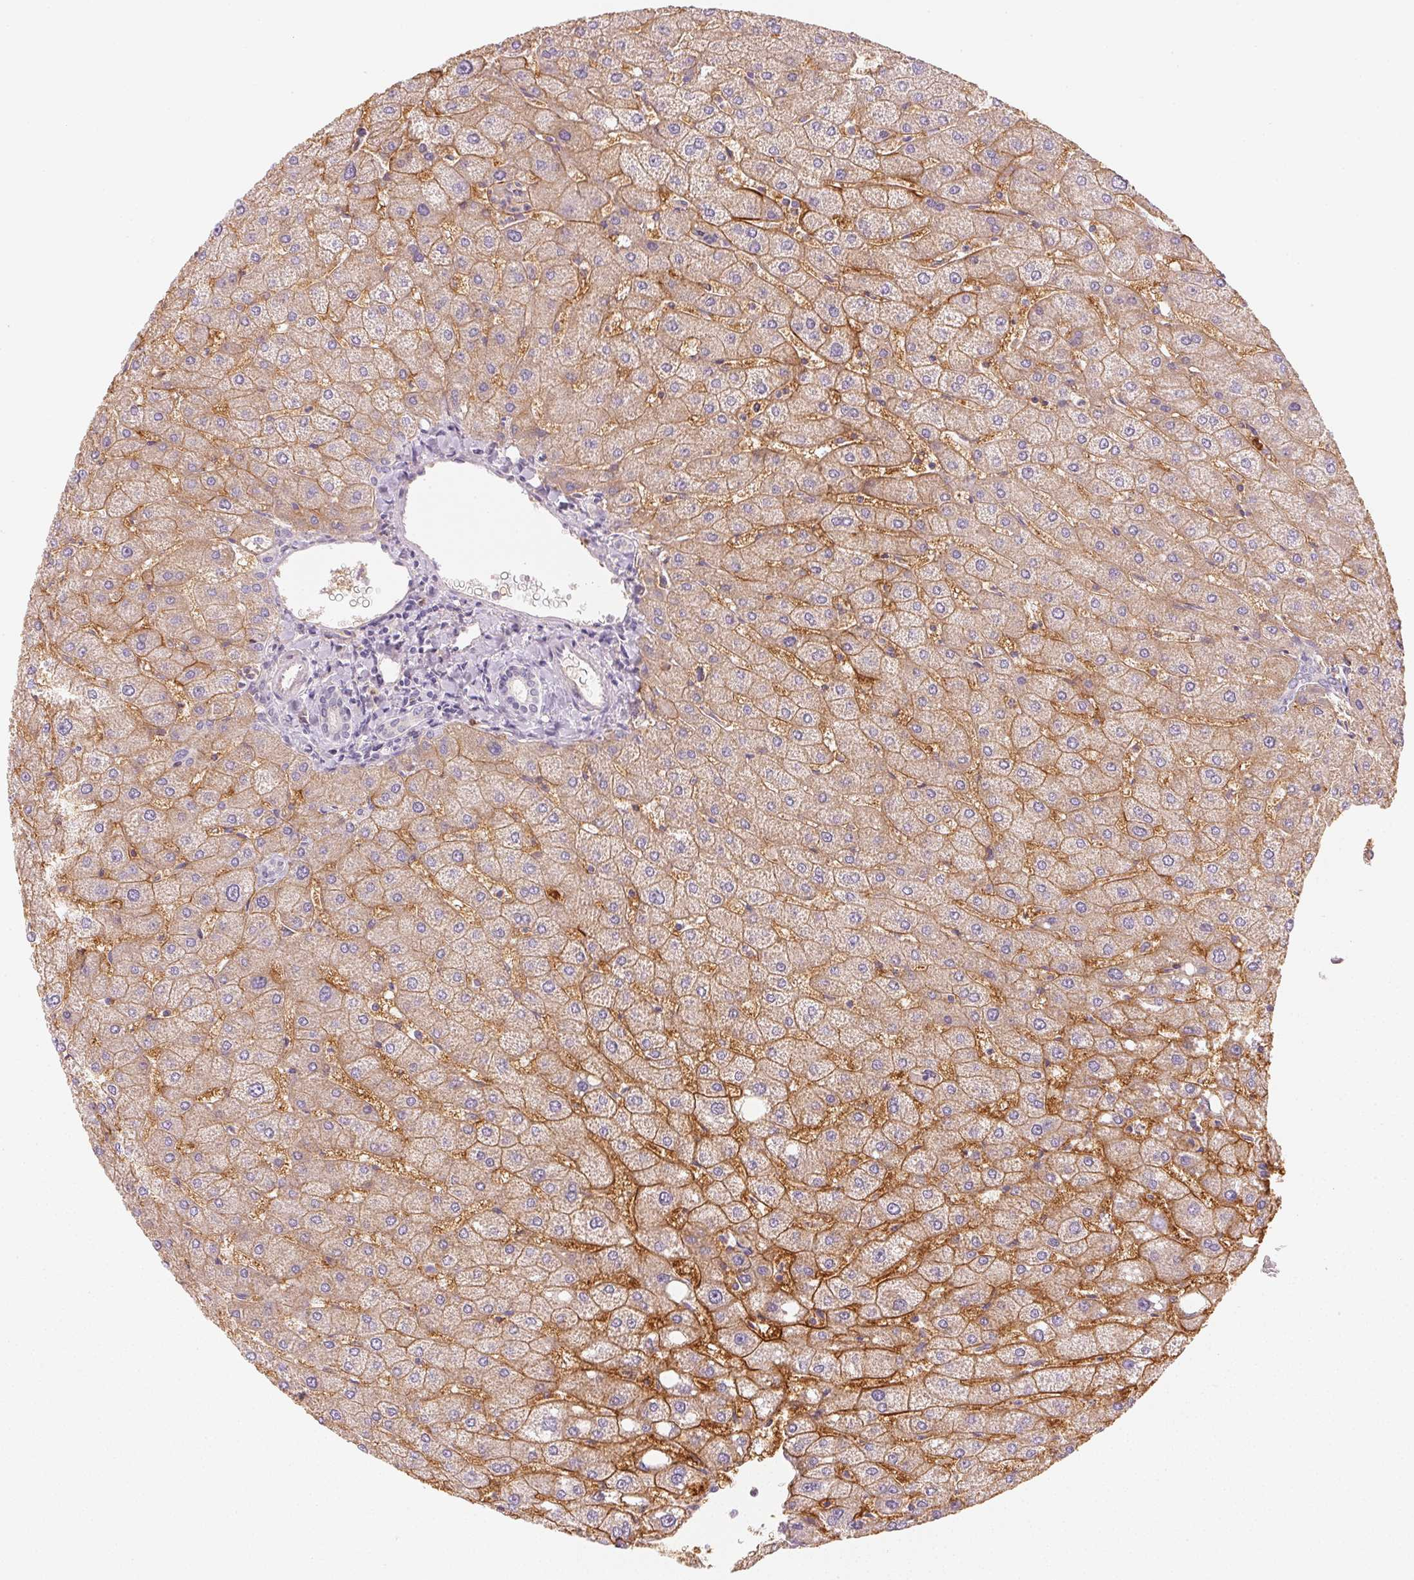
{"staining": {"intensity": "negative", "quantity": "none", "location": "none"}, "tissue": "liver", "cell_type": "Cholangiocytes", "image_type": "normal", "snomed": [{"axis": "morphology", "description": "Normal tissue, NOS"}, {"axis": "topography", "description": "Liver"}], "caption": "High magnification brightfield microscopy of unremarkable liver stained with DAB (brown) and counterstained with hematoxylin (blue): cholangiocytes show no significant expression. Nuclei are stained in blue.", "gene": "RMDN2", "patient": {"sex": "male", "age": 67}}